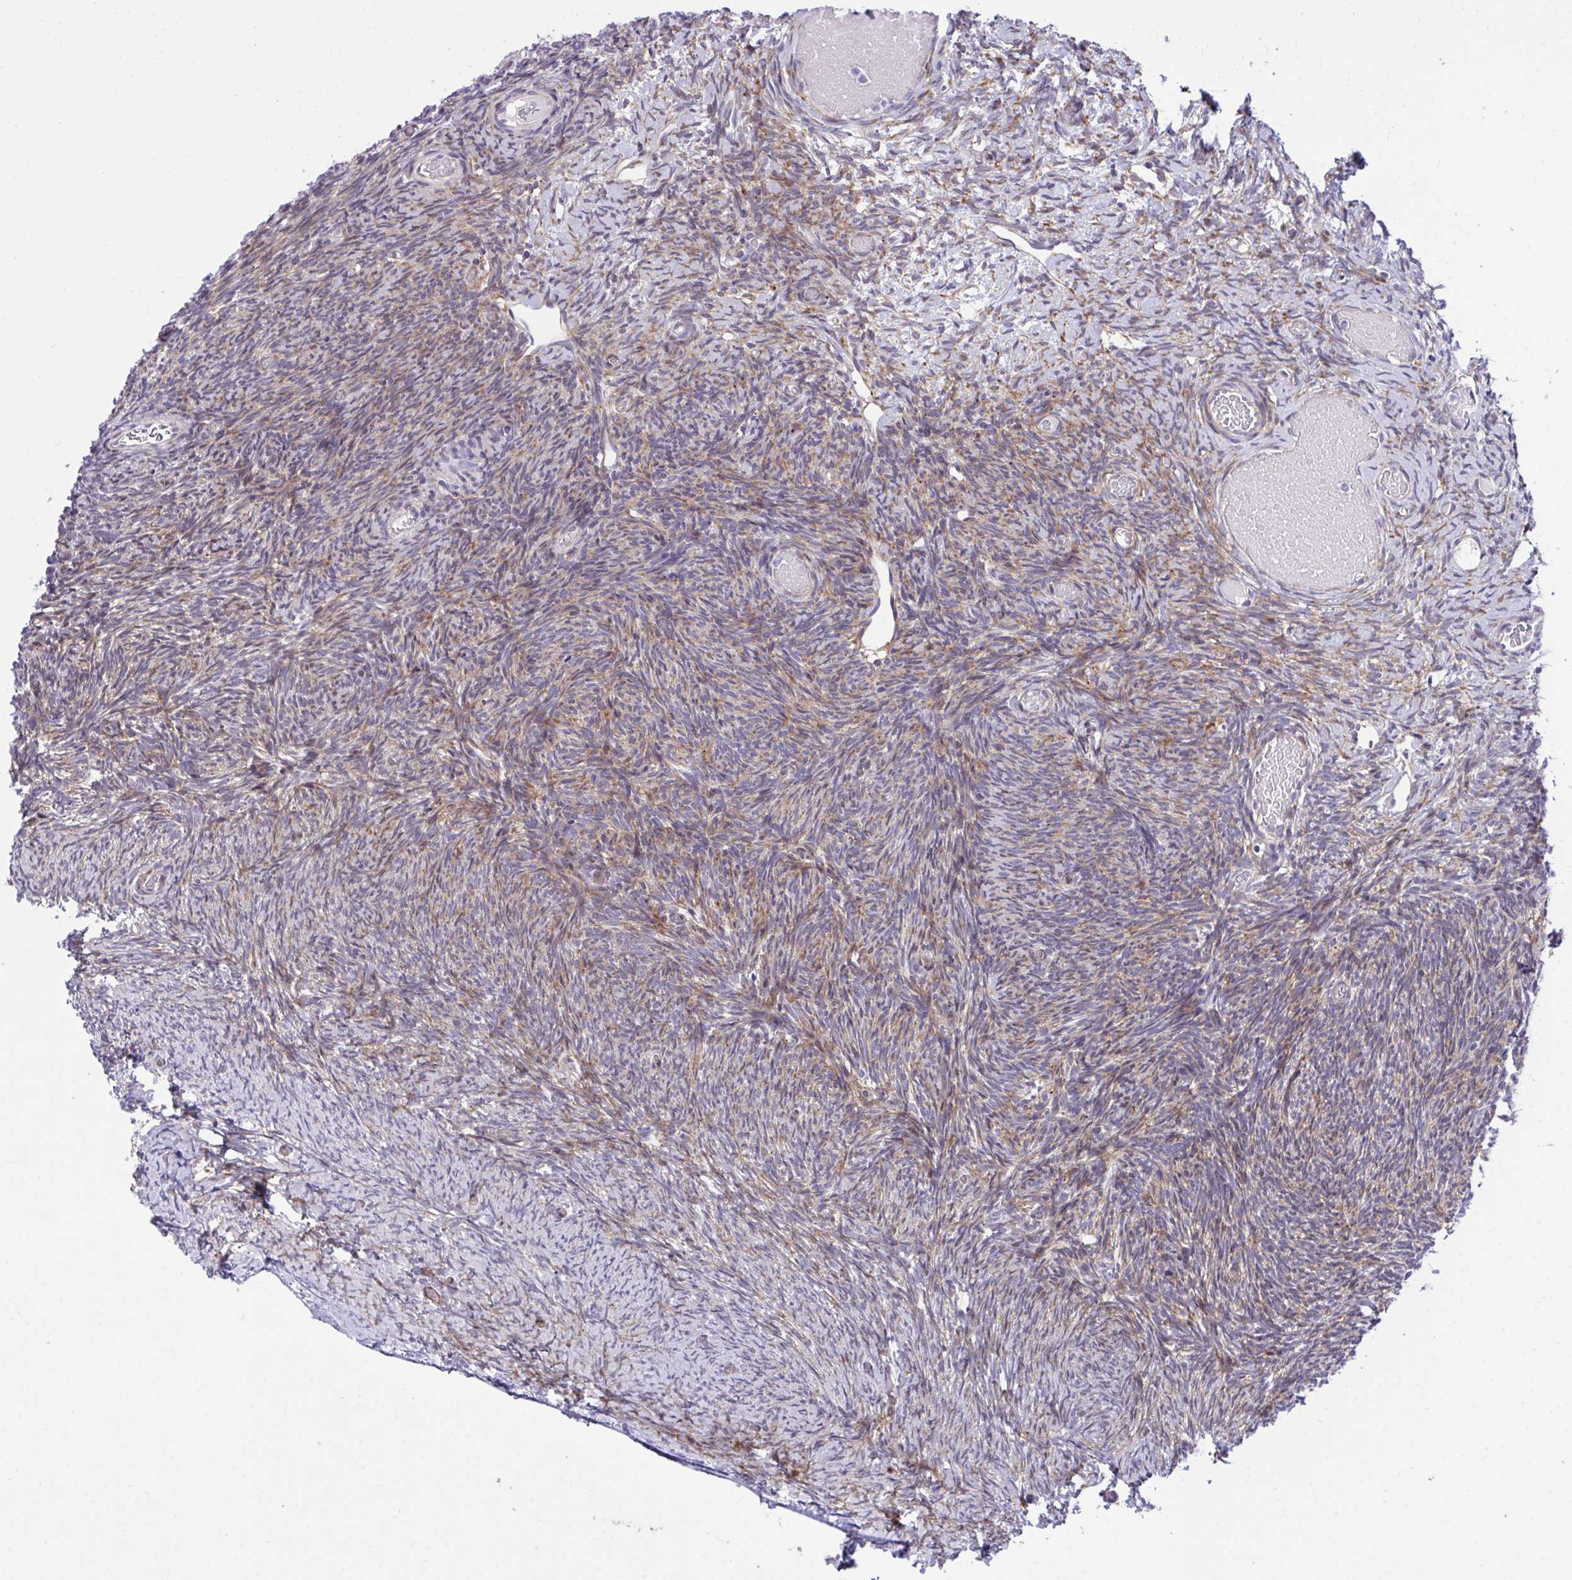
{"staining": {"intensity": "weak", "quantity": ">75%", "location": "cytoplasmic/membranous"}, "tissue": "ovary", "cell_type": "Follicle cells", "image_type": "normal", "snomed": [{"axis": "morphology", "description": "Normal tissue, NOS"}, {"axis": "topography", "description": "Ovary"}], "caption": "Weak cytoplasmic/membranous positivity for a protein is appreciated in about >75% of follicle cells of unremarkable ovary using IHC.", "gene": "RPS15", "patient": {"sex": "female", "age": 39}}